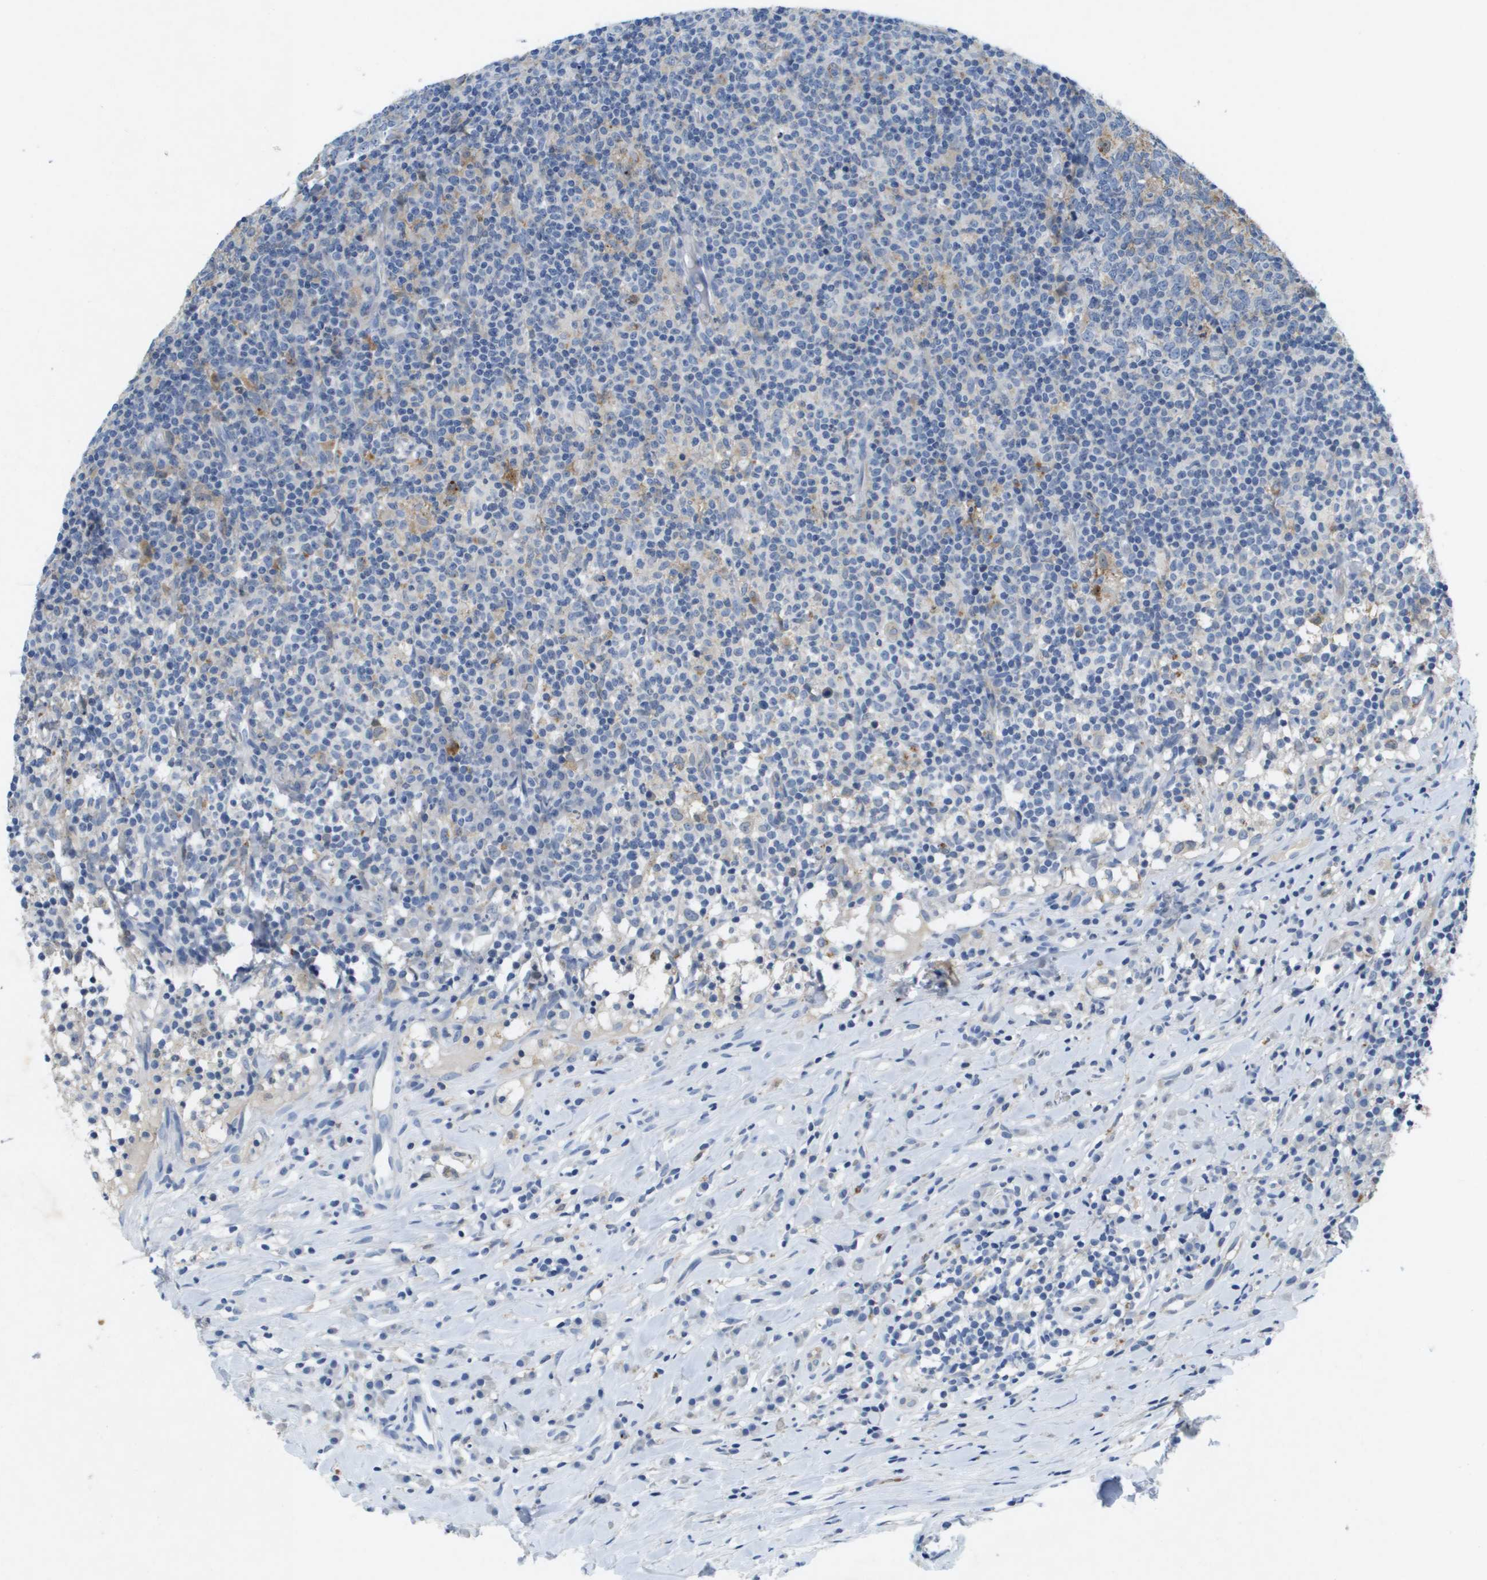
{"staining": {"intensity": "strong", "quantity": "<25%", "location": "cytoplasmic/membranous"}, "tissue": "lymph node", "cell_type": "Germinal center cells", "image_type": "normal", "snomed": [{"axis": "morphology", "description": "Normal tissue, NOS"}, {"axis": "morphology", "description": "Inflammation, NOS"}, {"axis": "topography", "description": "Lymph node"}], "caption": "Immunohistochemical staining of unremarkable human lymph node exhibits medium levels of strong cytoplasmic/membranous expression in about <25% of germinal center cells. The protein is shown in brown color, while the nuclei are stained blue.", "gene": "LIPG", "patient": {"sex": "male", "age": 55}}